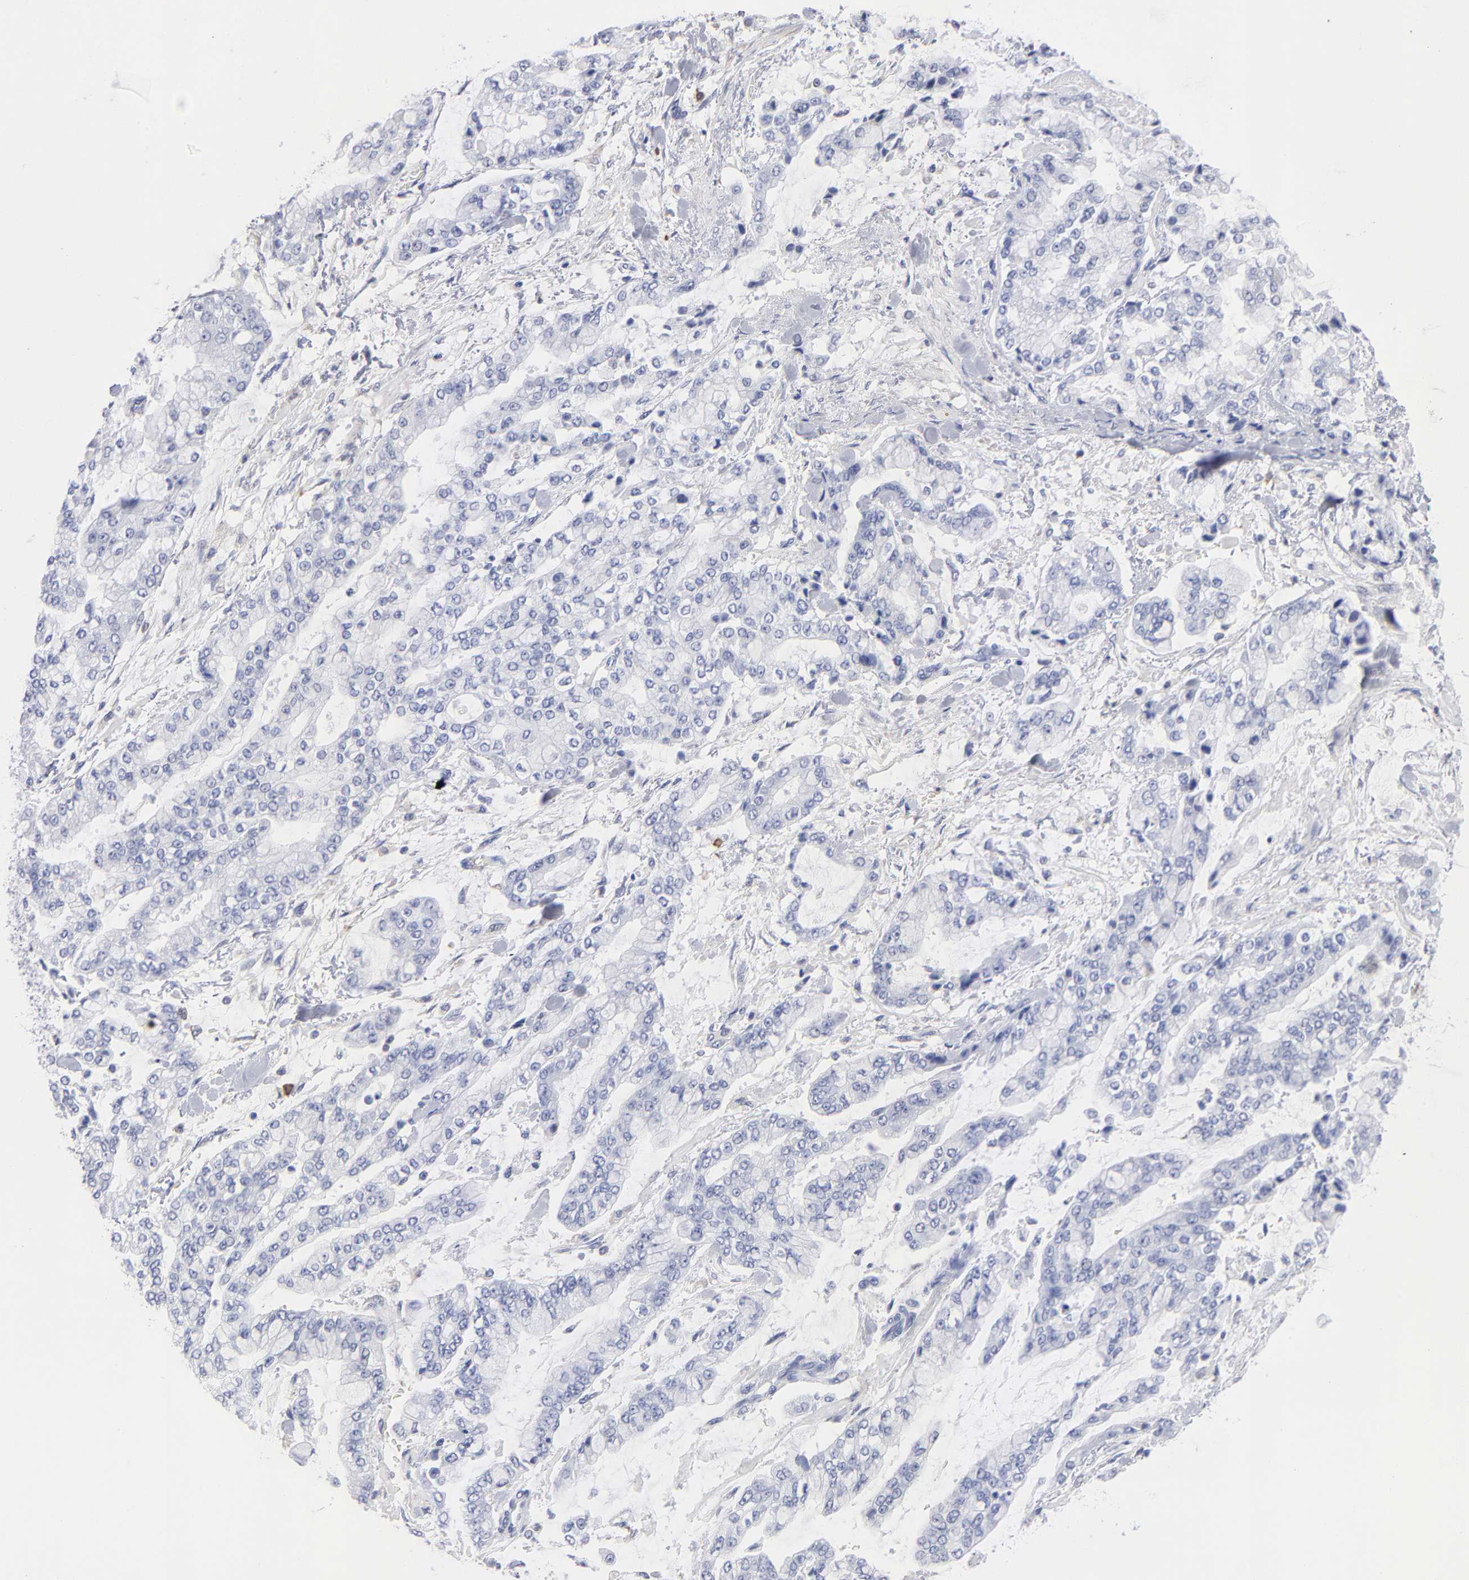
{"staining": {"intensity": "negative", "quantity": "none", "location": "none"}, "tissue": "stomach cancer", "cell_type": "Tumor cells", "image_type": "cancer", "snomed": [{"axis": "morphology", "description": "Normal tissue, NOS"}, {"axis": "morphology", "description": "Adenocarcinoma, NOS"}, {"axis": "topography", "description": "Stomach, upper"}, {"axis": "topography", "description": "Stomach"}], "caption": "IHC image of human adenocarcinoma (stomach) stained for a protein (brown), which shows no expression in tumor cells.", "gene": "LAT2", "patient": {"sex": "male", "age": 76}}